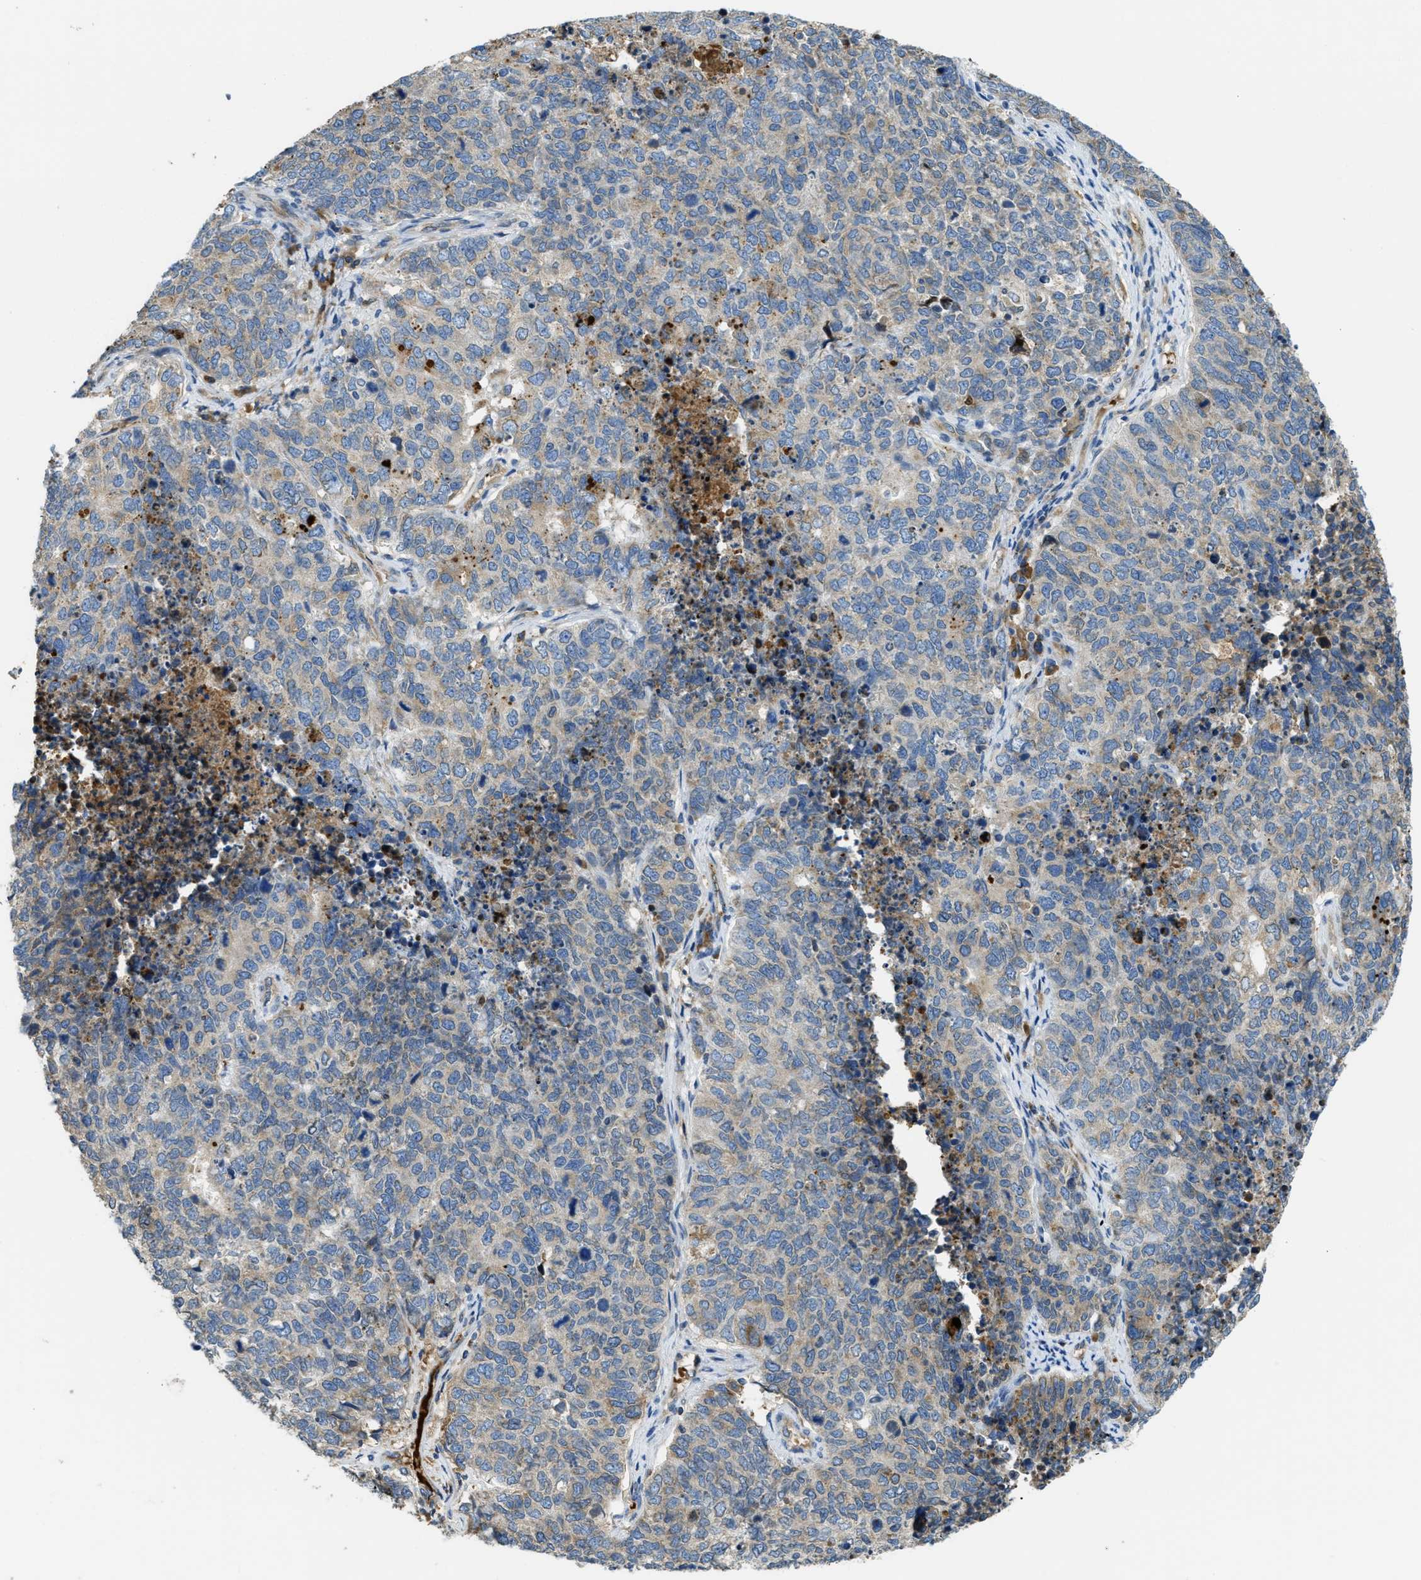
{"staining": {"intensity": "weak", "quantity": "<25%", "location": "cytoplasmic/membranous"}, "tissue": "cervical cancer", "cell_type": "Tumor cells", "image_type": "cancer", "snomed": [{"axis": "morphology", "description": "Squamous cell carcinoma, NOS"}, {"axis": "topography", "description": "Cervix"}], "caption": "Tumor cells show no significant staining in cervical squamous cell carcinoma.", "gene": "MPDU1", "patient": {"sex": "female", "age": 63}}